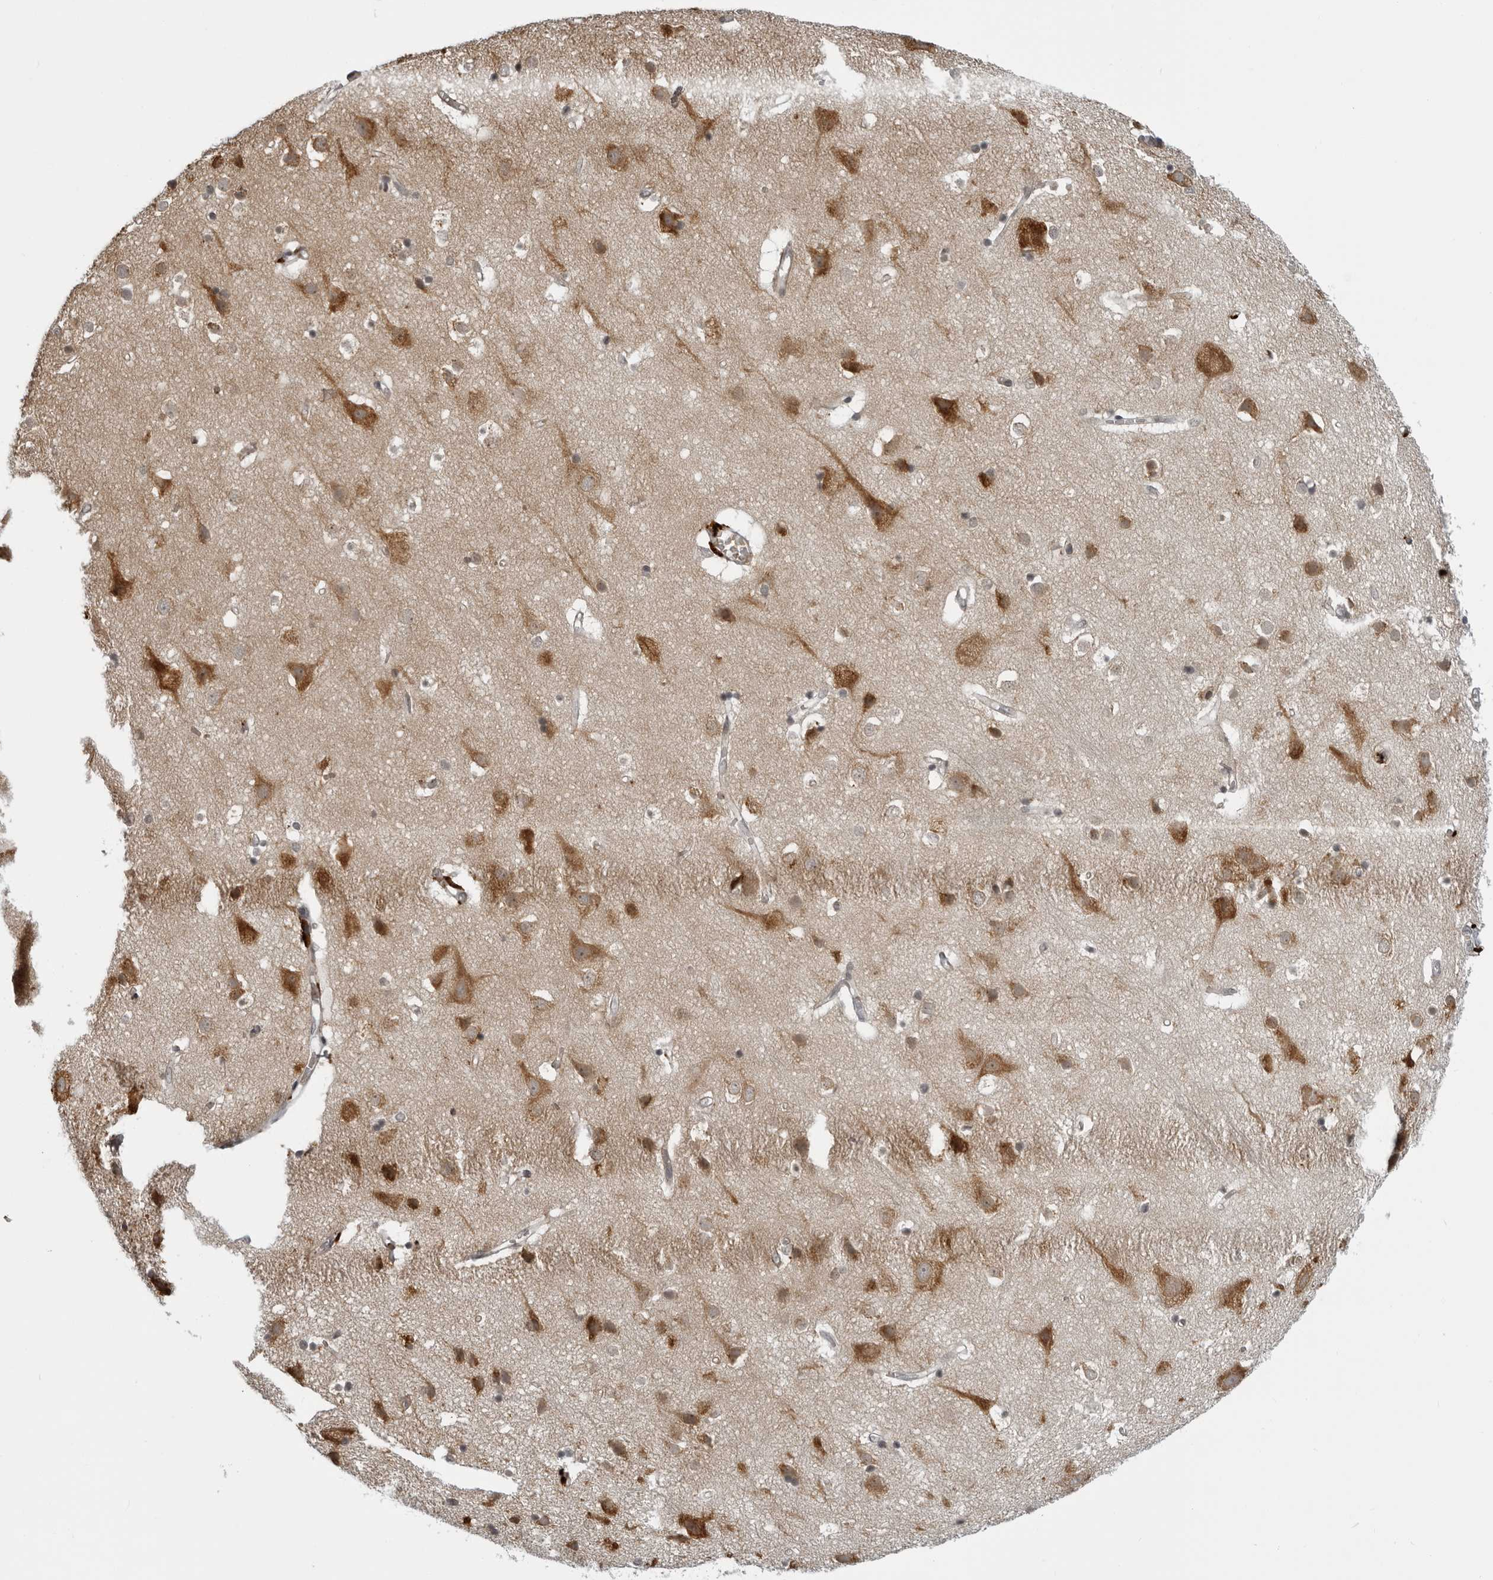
{"staining": {"intensity": "negative", "quantity": "none", "location": "none"}, "tissue": "cerebral cortex", "cell_type": "Endothelial cells", "image_type": "normal", "snomed": [{"axis": "morphology", "description": "Normal tissue, NOS"}, {"axis": "topography", "description": "Cerebral cortex"}], "caption": "The photomicrograph exhibits no significant positivity in endothelial cells of cerebral cortex. (Immunohistochemistry, brightfield microscopy, high magnification).", "gene": "THOP1", "patient": {"sex": "male", "age": 54}}